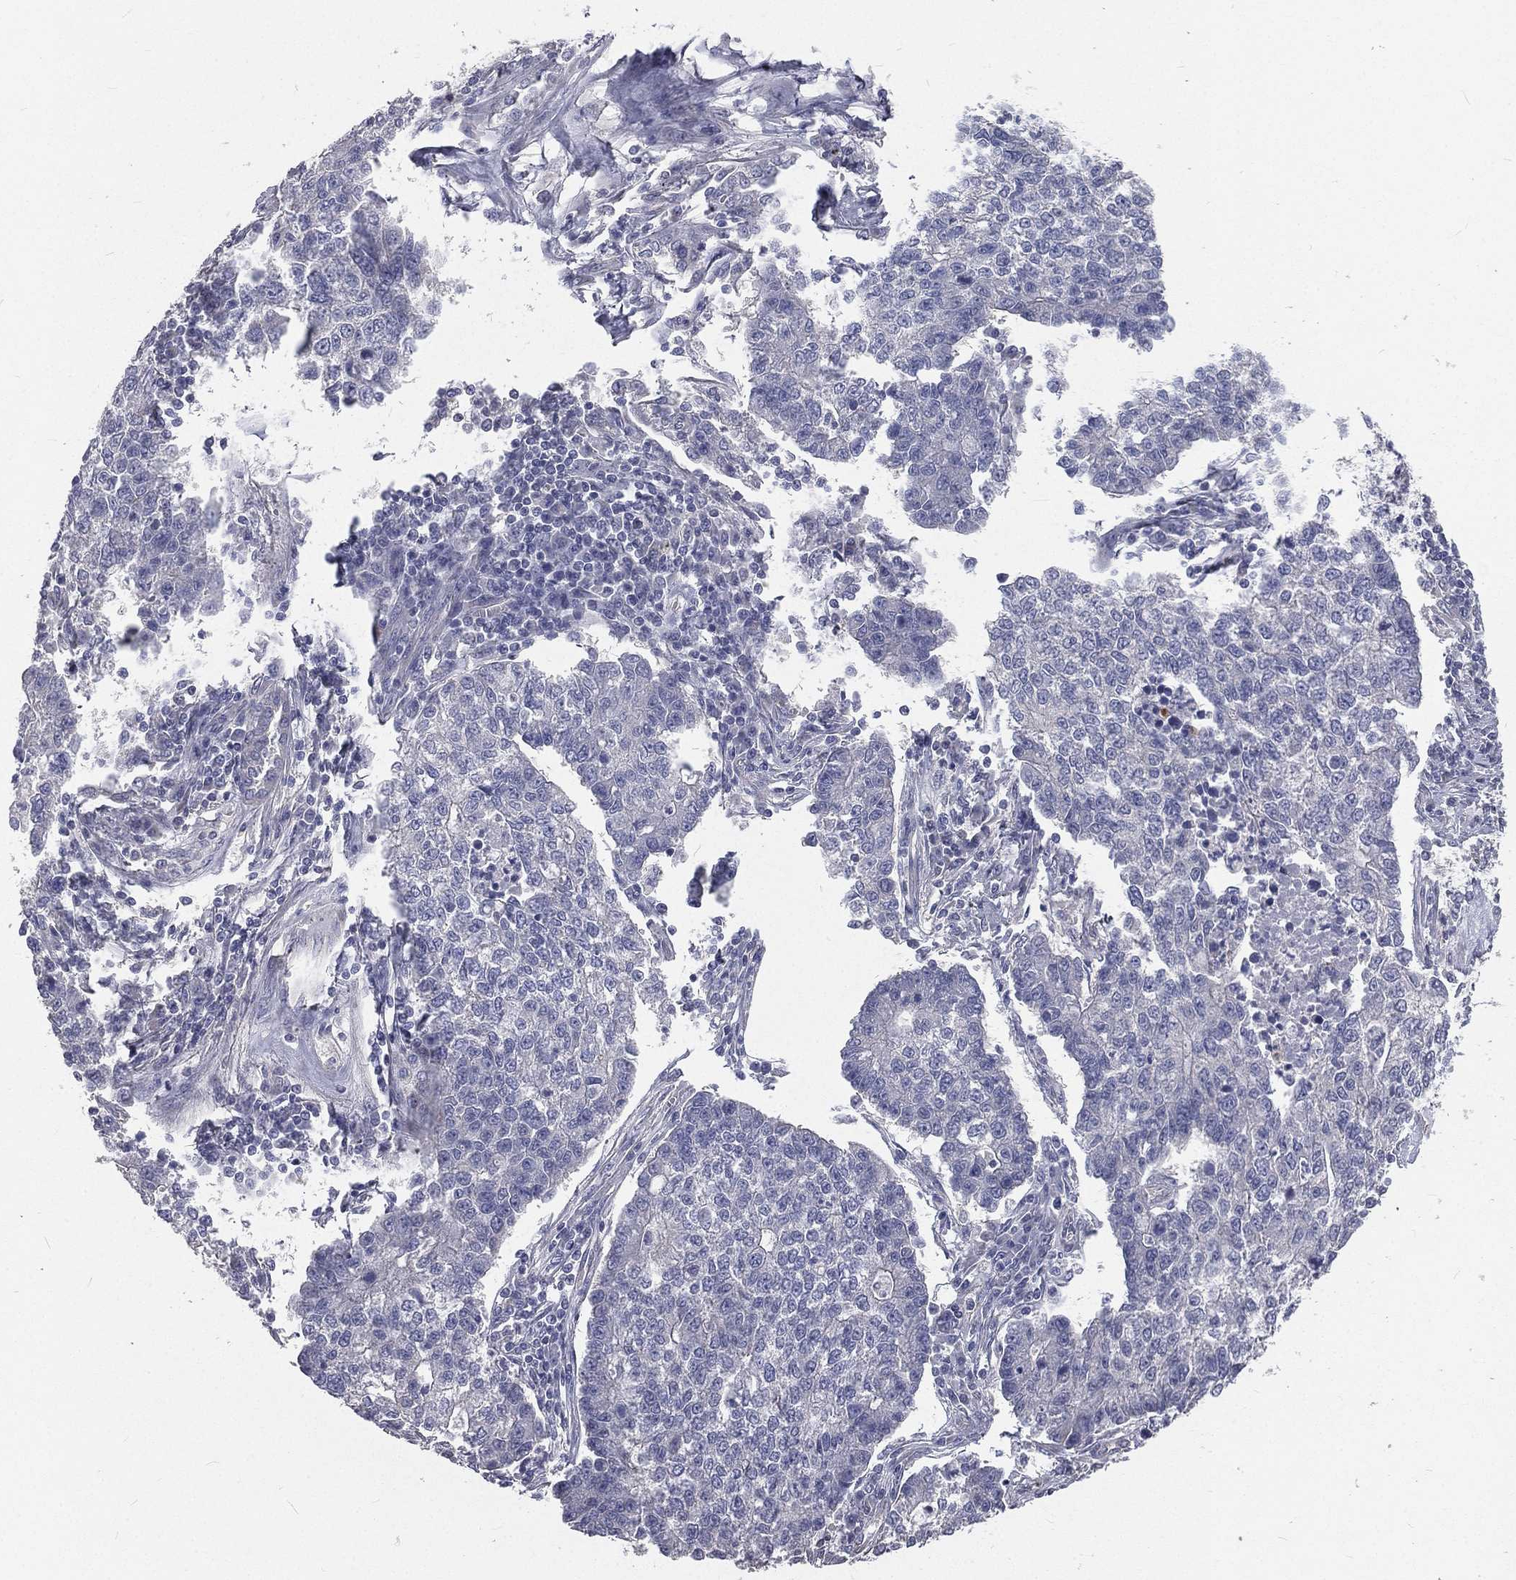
{"staining": {"intensity": "negative", "quantity": "none", "location": "none"}, "tissue": "lung cancer", "cell_type": "Tumor cells", "image_type": "cancer", "snomed": [{"axis": "morphology", "description": "Adenocarcinoma, NOS"}, {"axis": "topography", "description": "Lung"}], "caption": "An immunohistochemistry photomicrograph of lung cancer (adenocarcinoma) is shown. There is no staining in tumor cells of lung cancer (adenocarcinoma).", "gene": "CROCC", "patient": {"sex": "male", "age": 57}}